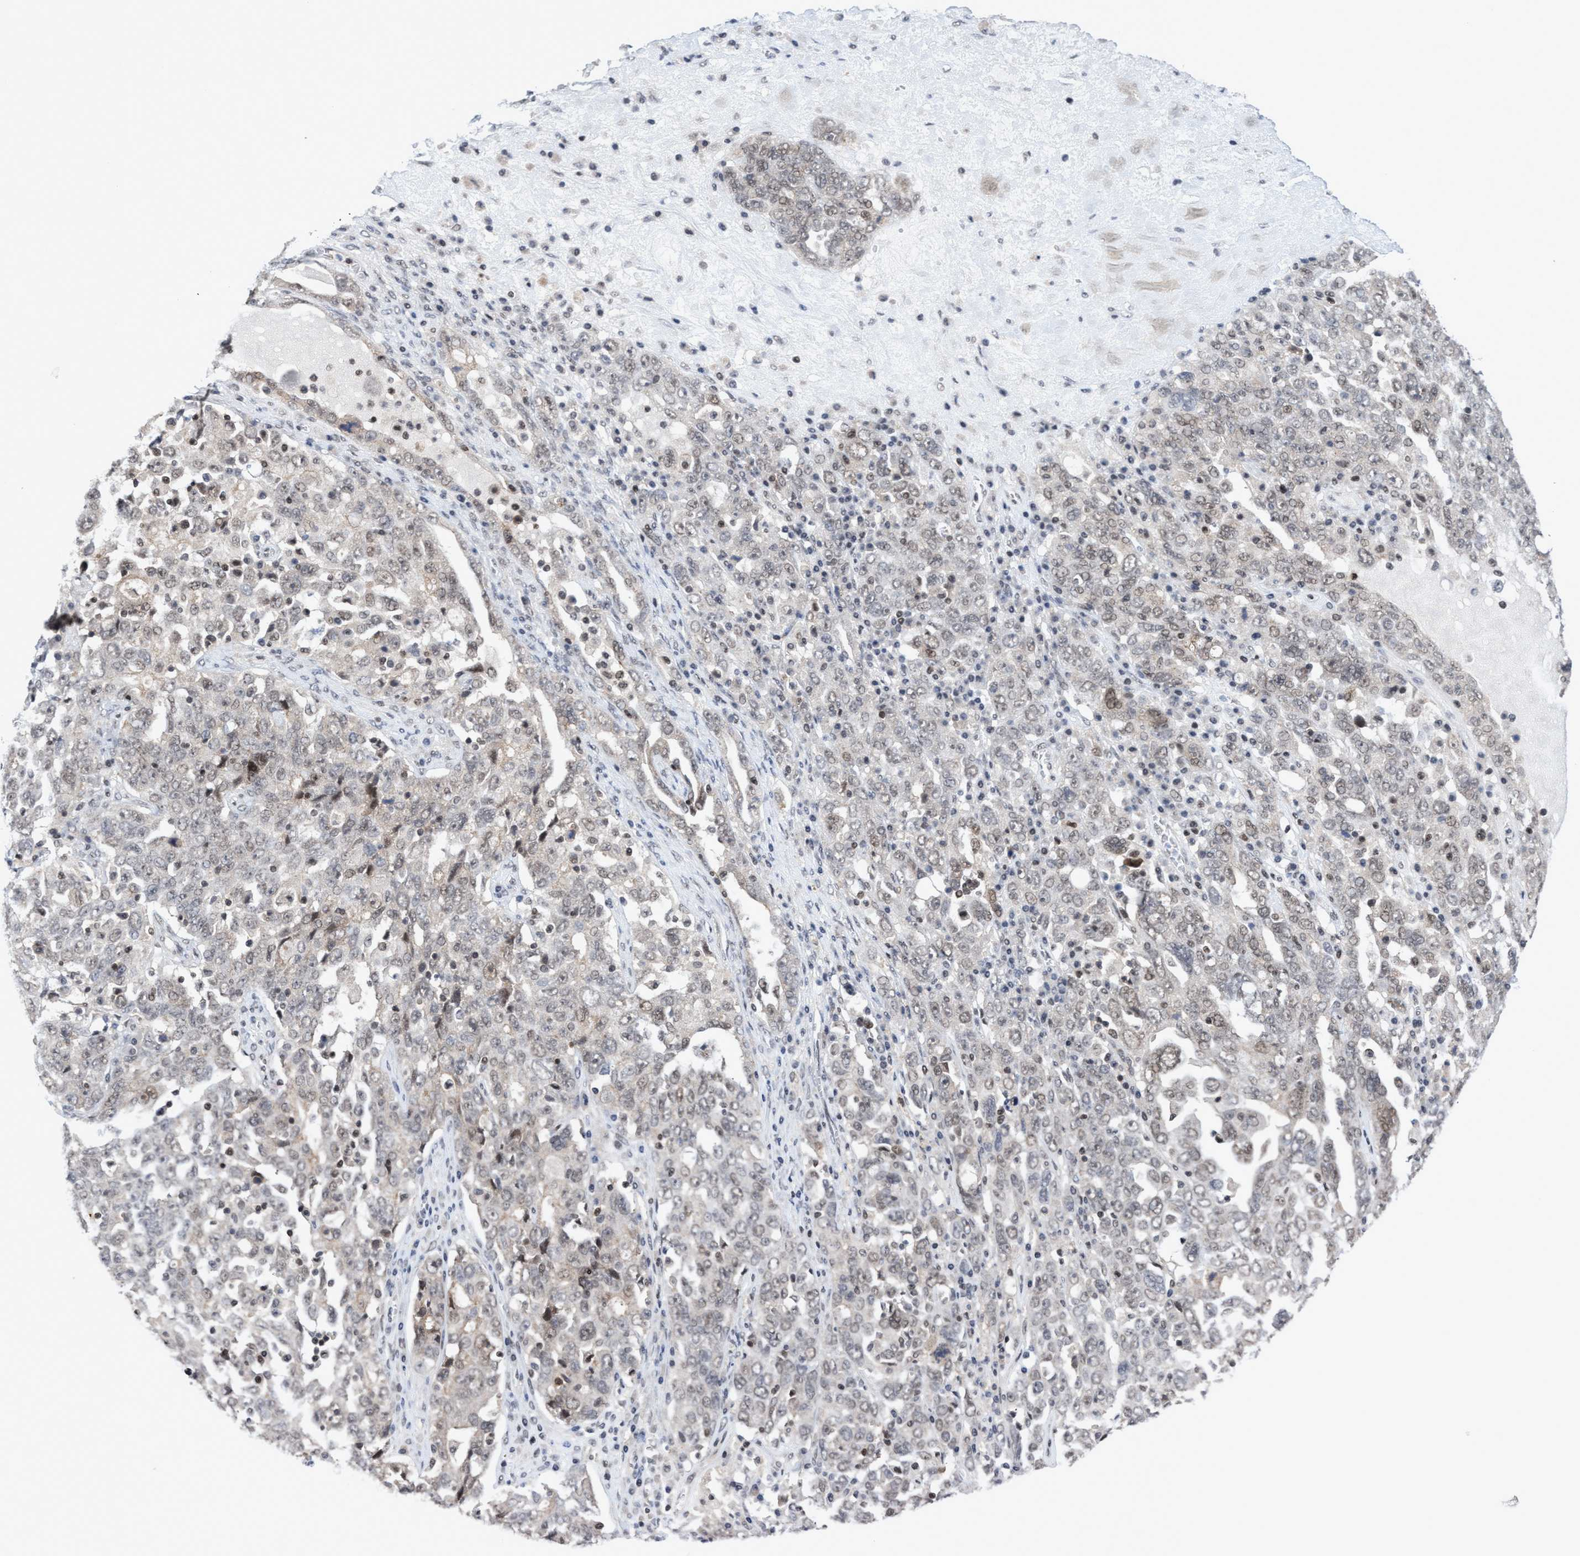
{"staining": {"intensity": "weak", "quantity": "25%-75%", "location": "nuclear"}, "tissue": "ovarian cancer", "cell_type": "Tumor cells", "image_type": "cancer", "snomed": [{"axis": "morphology", "description": "Carcinoma, endometroid"}, {"axis": "topography", "description": "Ovary"}], "caption": "Ovarian cancer stained with a brown dye exhibits weak nuclear positive expression in approximately 25%-75% of tumor cells.", "gene": "C9orf78", "patient": {"sex": "female", "age": 62}}